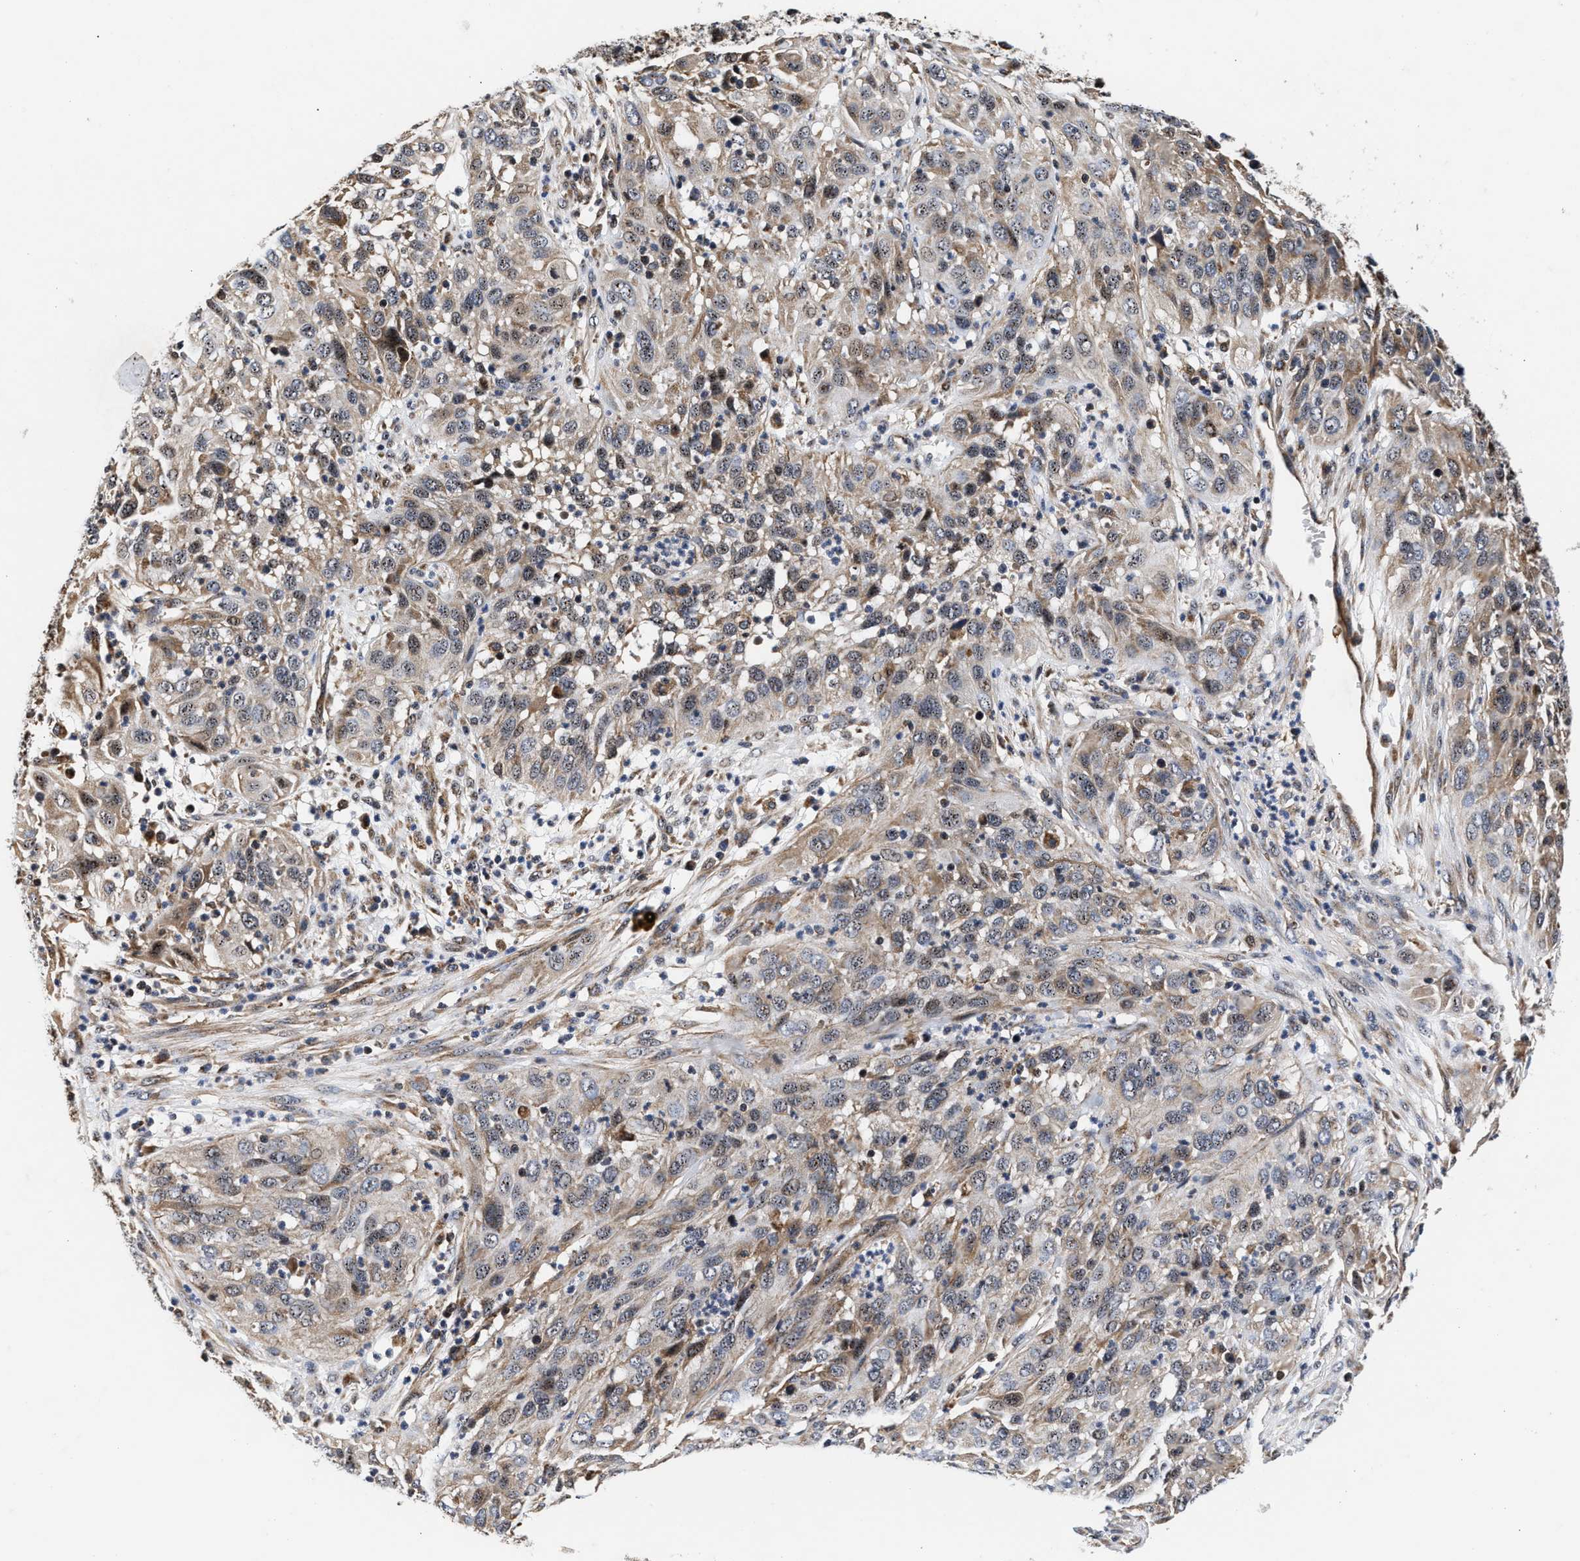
{"staining": {"intensity": "weak", "quantity": "25%-75%", "location": "cytoplasmic/membranous"}, "tissue": "cervical cancer", "cell_type": "Tumor cells", "image_type": "cancer", "snomed": [{"axis": "morphology", "description": "Squamous cell carcinoma, NOS"}, {"axis": "topography", "description": "Cervix"}], "caption": "Cervical cancer stained with a protein marker reveals weak staining in tumor cells.", "gene": "SGK1", "patient": {"sex": "female", "age": 32}}